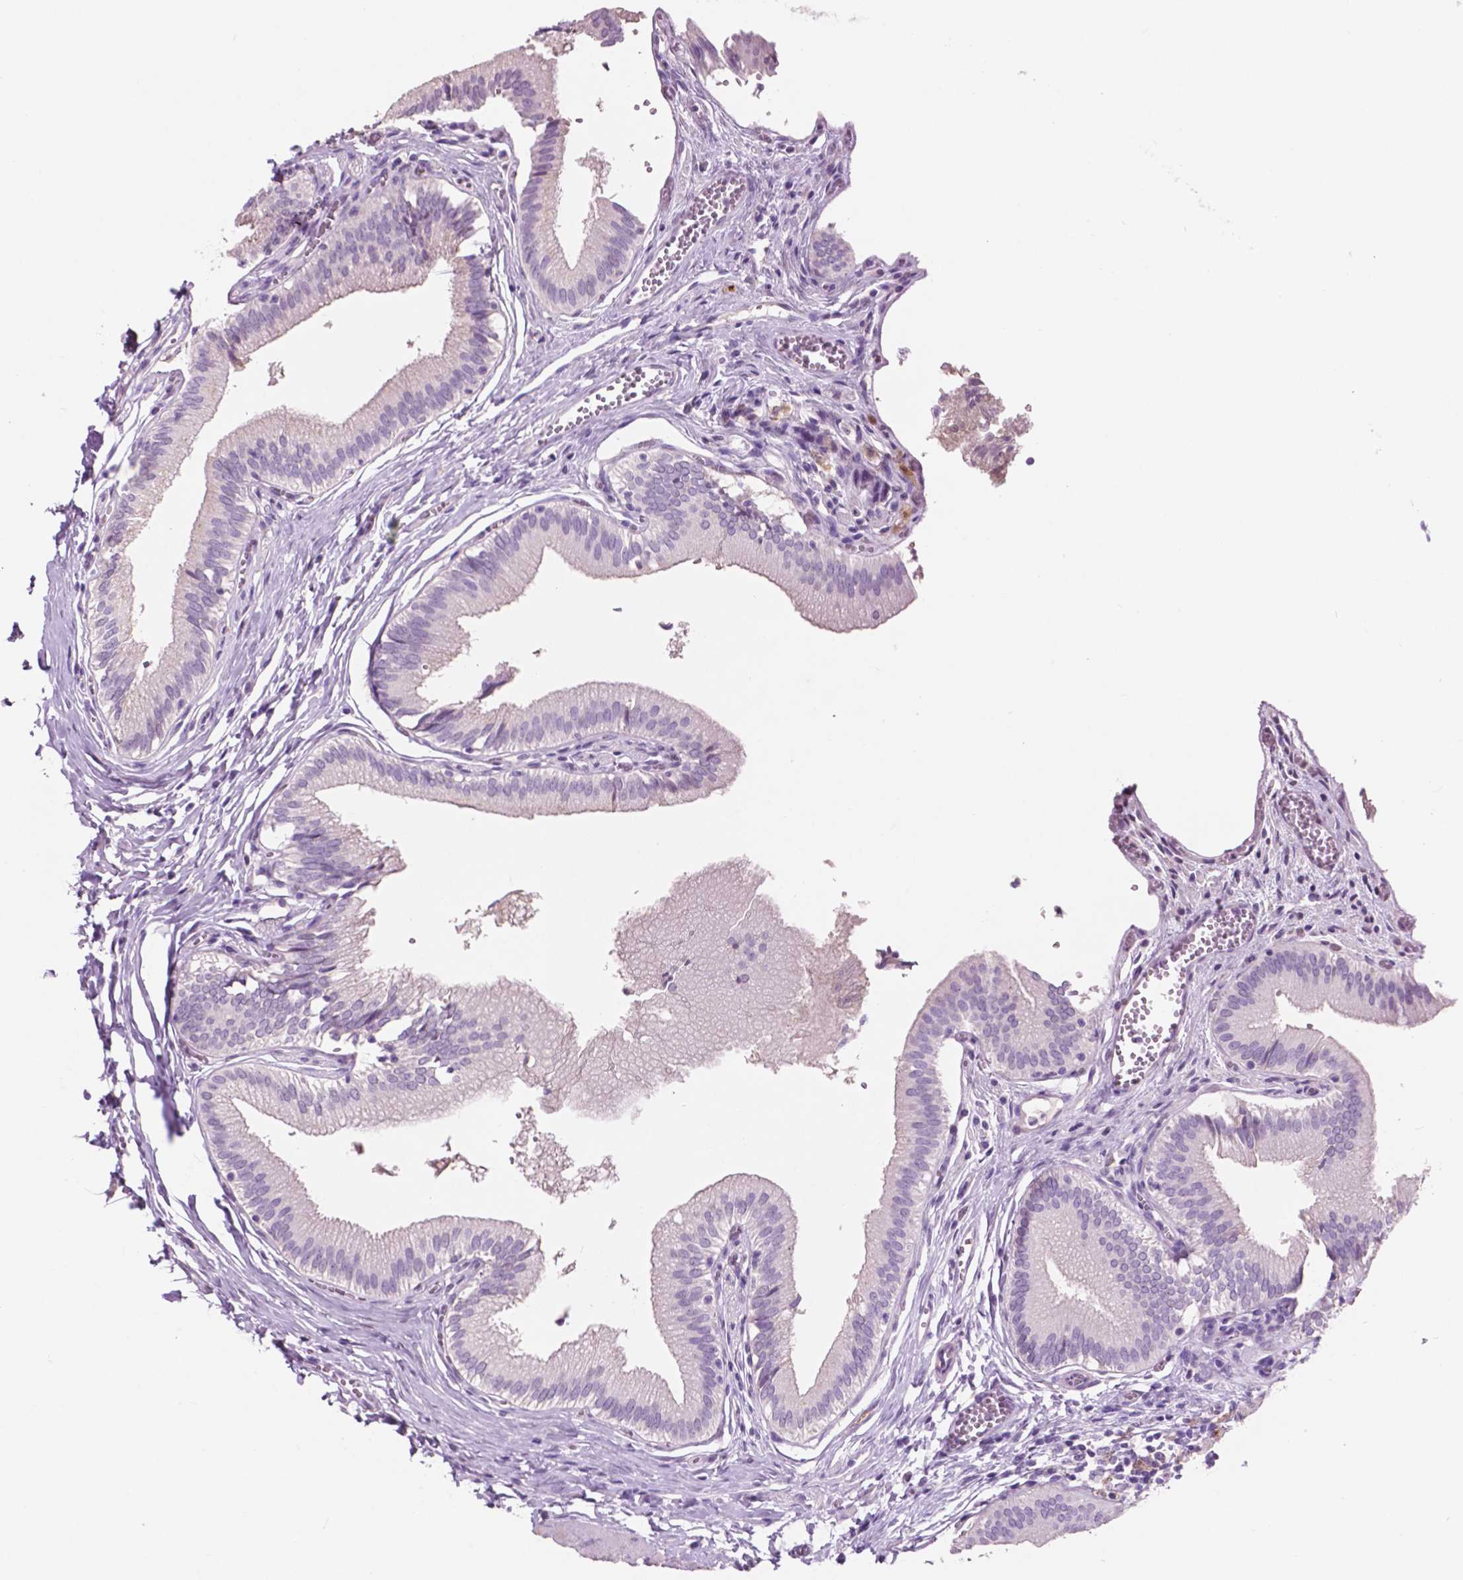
{"staining": {"intensity": "negative", "quantity": "none", "location": "none"}, "tissue": "gallbladder", "cell_type": "Glandular cells", "image_type": "normal", "snomed": [{"axis": "morphology", "description": "Normal tissue, NOS"}, {"axis": "topography", "description": "Gallbladder"}, {"axis": "topography", "description": "Peripheral nerve tissue"}], "caption": "IHC image of normal gallbladder: gallbladder stained with DAB (3,3'-diaminobenzidine) reveals no significant protein positivity in glandular cells.", "gene": "IDO1", "patient": {"sex": "male", "age": 17}}